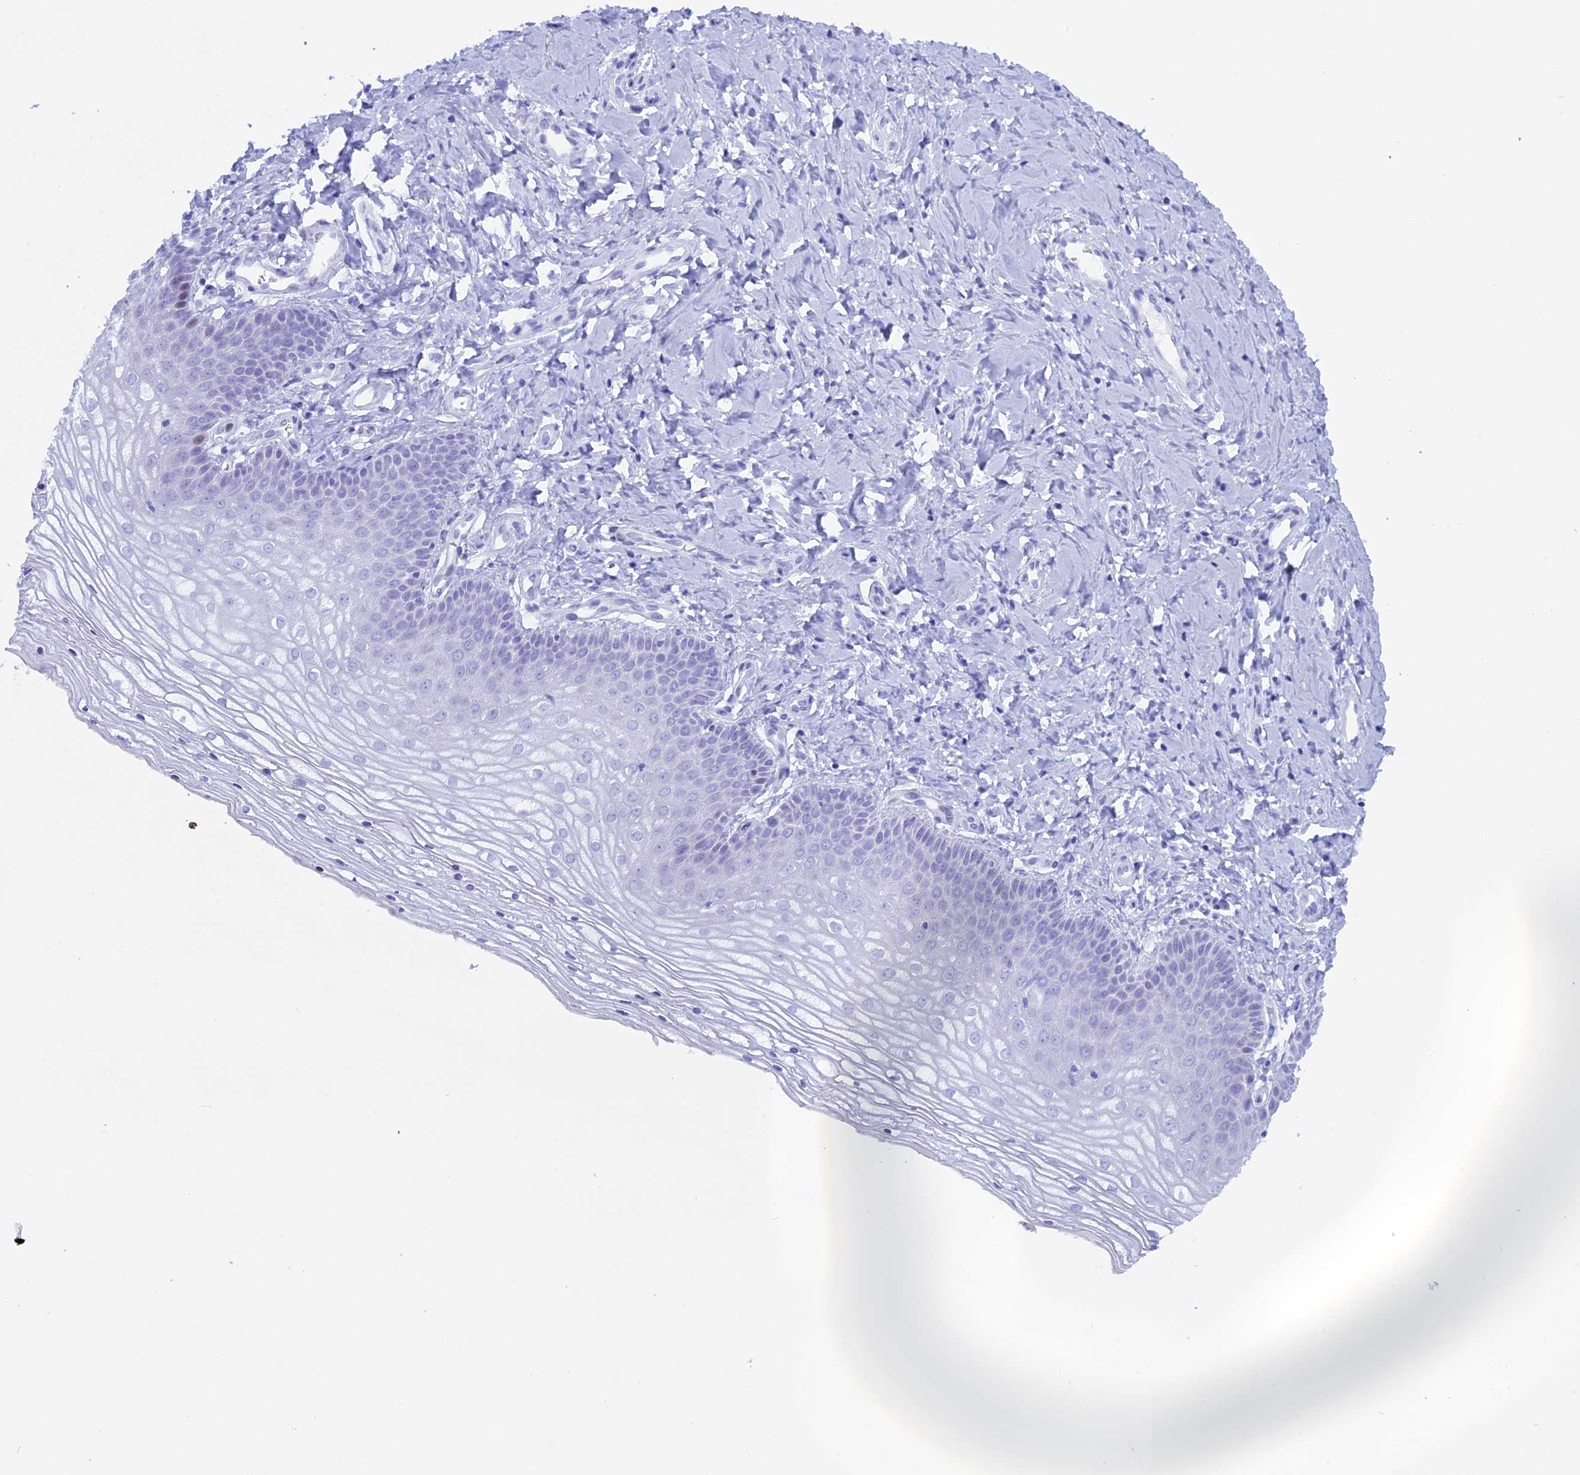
{"staining": {"intensity": "negative", "quantity": "none", "location": "none"}, "tissue": "vagina", "cell_type": "Squamous epithelial cells", "image_type": "normal", "snomed": [{"axis": "morphology", "description": "Normal tissue, NOS"}, {"axis": "topography", "description": "Vagina"}], "caption": "This image is of benign vagina stained with immunohistochemistry (IHC) to label a protein in brown with the nuclei are counter-stained blue. There is no positivity in squamous epithelial cells.", "gene": "KCTD21", "patient": {"sex": "female", "age": 68}}